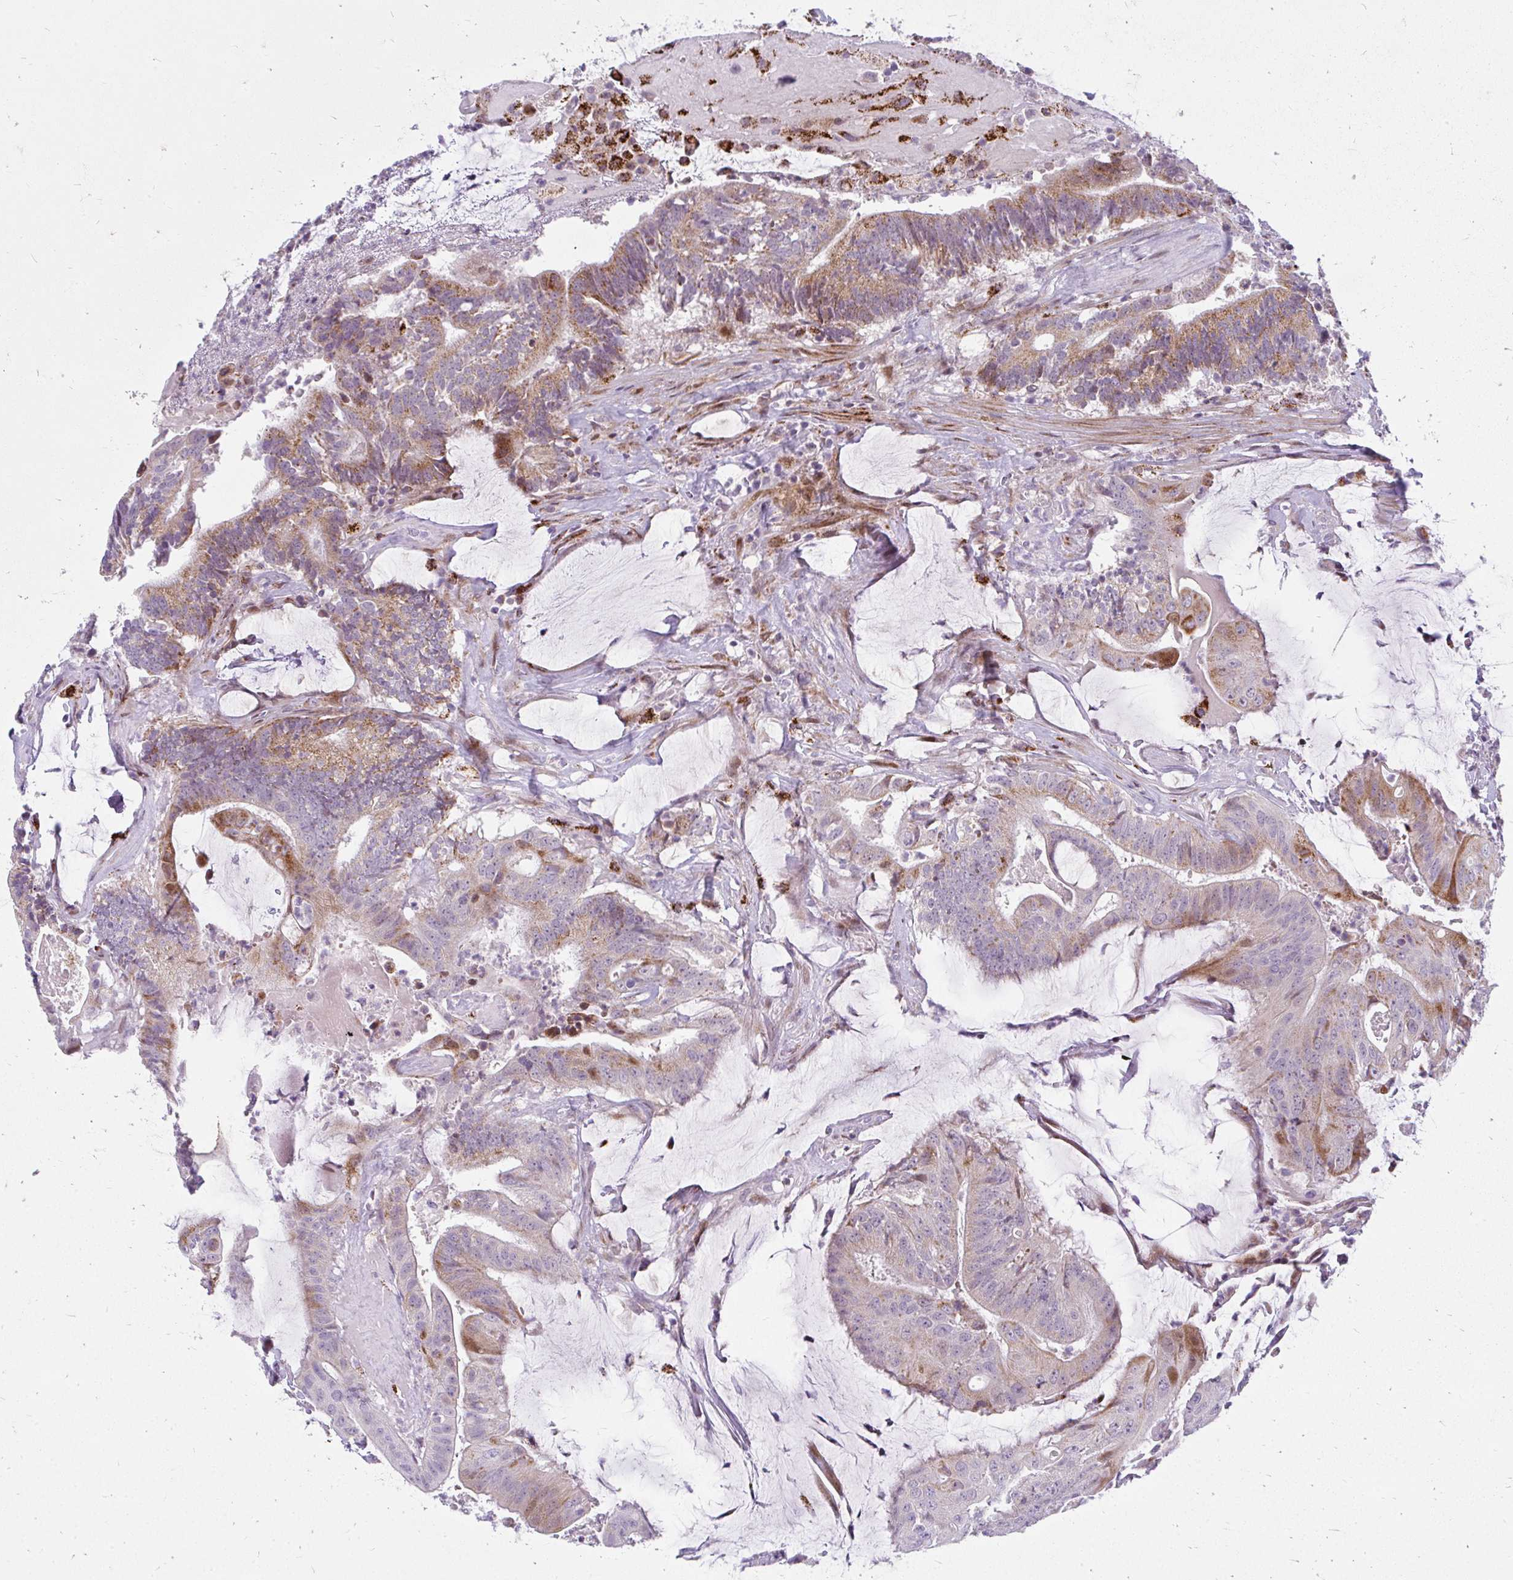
{"staining": {"intensity": "moderate", "quantity": "<25%", "location": "cytoplasmic/membranous"}, "tissue": "colorectal cancer", "cell_type": "Tumor cells", "image_type": "cancer", "snomed": [{"axis": "morphology", "description": "Adenocarcinoma, NOS"}, {"axis": "topography", "description": "Colon"}], "caption": "This micrograph shows colorectal cancer stained with immunohistochemistry (IHC) to label a protein in brown. The cytoplasmic/membranous of tumor cells show moderate positivity for the protein. Nuclei are counter-stained blue.", "gene": "PLA2G5", "patient": {"sex": "female", "age": 43}}